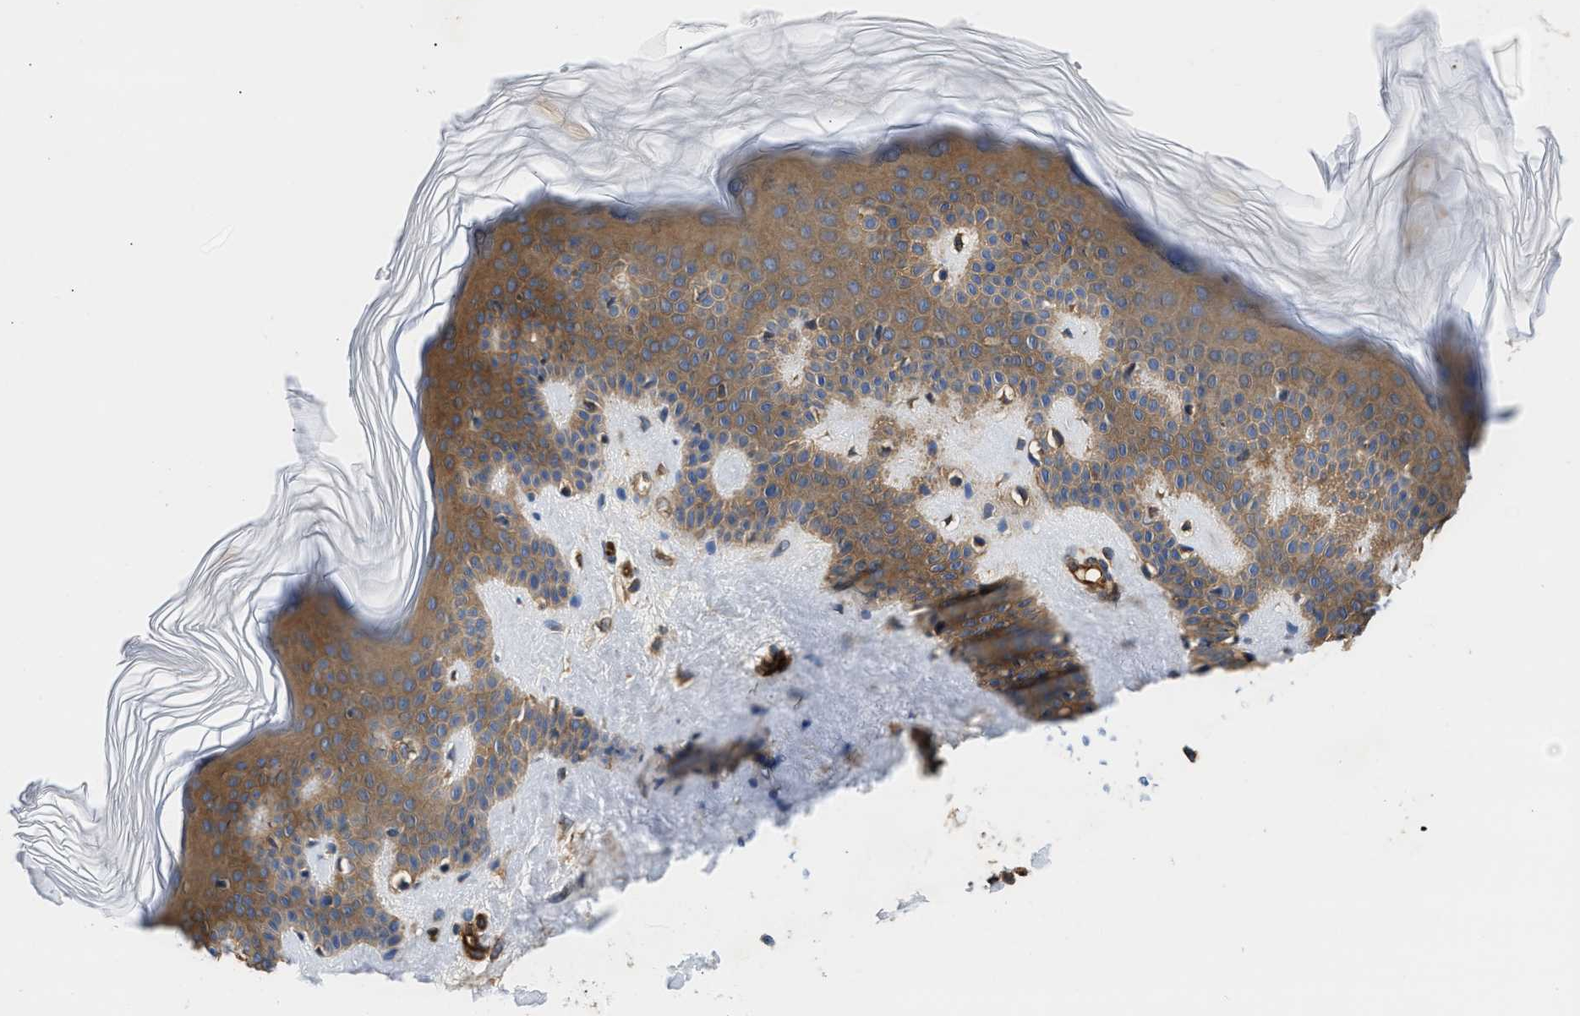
{"staining": {"intensity": "weak", "quantity": ">75%", "location": "cytoplasmic/membranous"}, "tissue": "skin", "cell_type": "Fibroblasts", "image_type": "normal", "snomed": [{"axis": "morphology", "description": "Normal tissue, NOS"}, {"axis": "morphology", "description": "Malignant melanoma, Metastatic site"}, {"axis": "topography", "description": "Skin"}], "caption": "A histopathology image of human skin stained for a protein reveals weak cytoplasmic/membranous brown staining in fibroblasts. Immunohistochemistry (ihc) stains the protein in brown and the nuclei are stained blue.", "gene": "SAMD9L", "patient": {"sex": "male", "age": 41}}